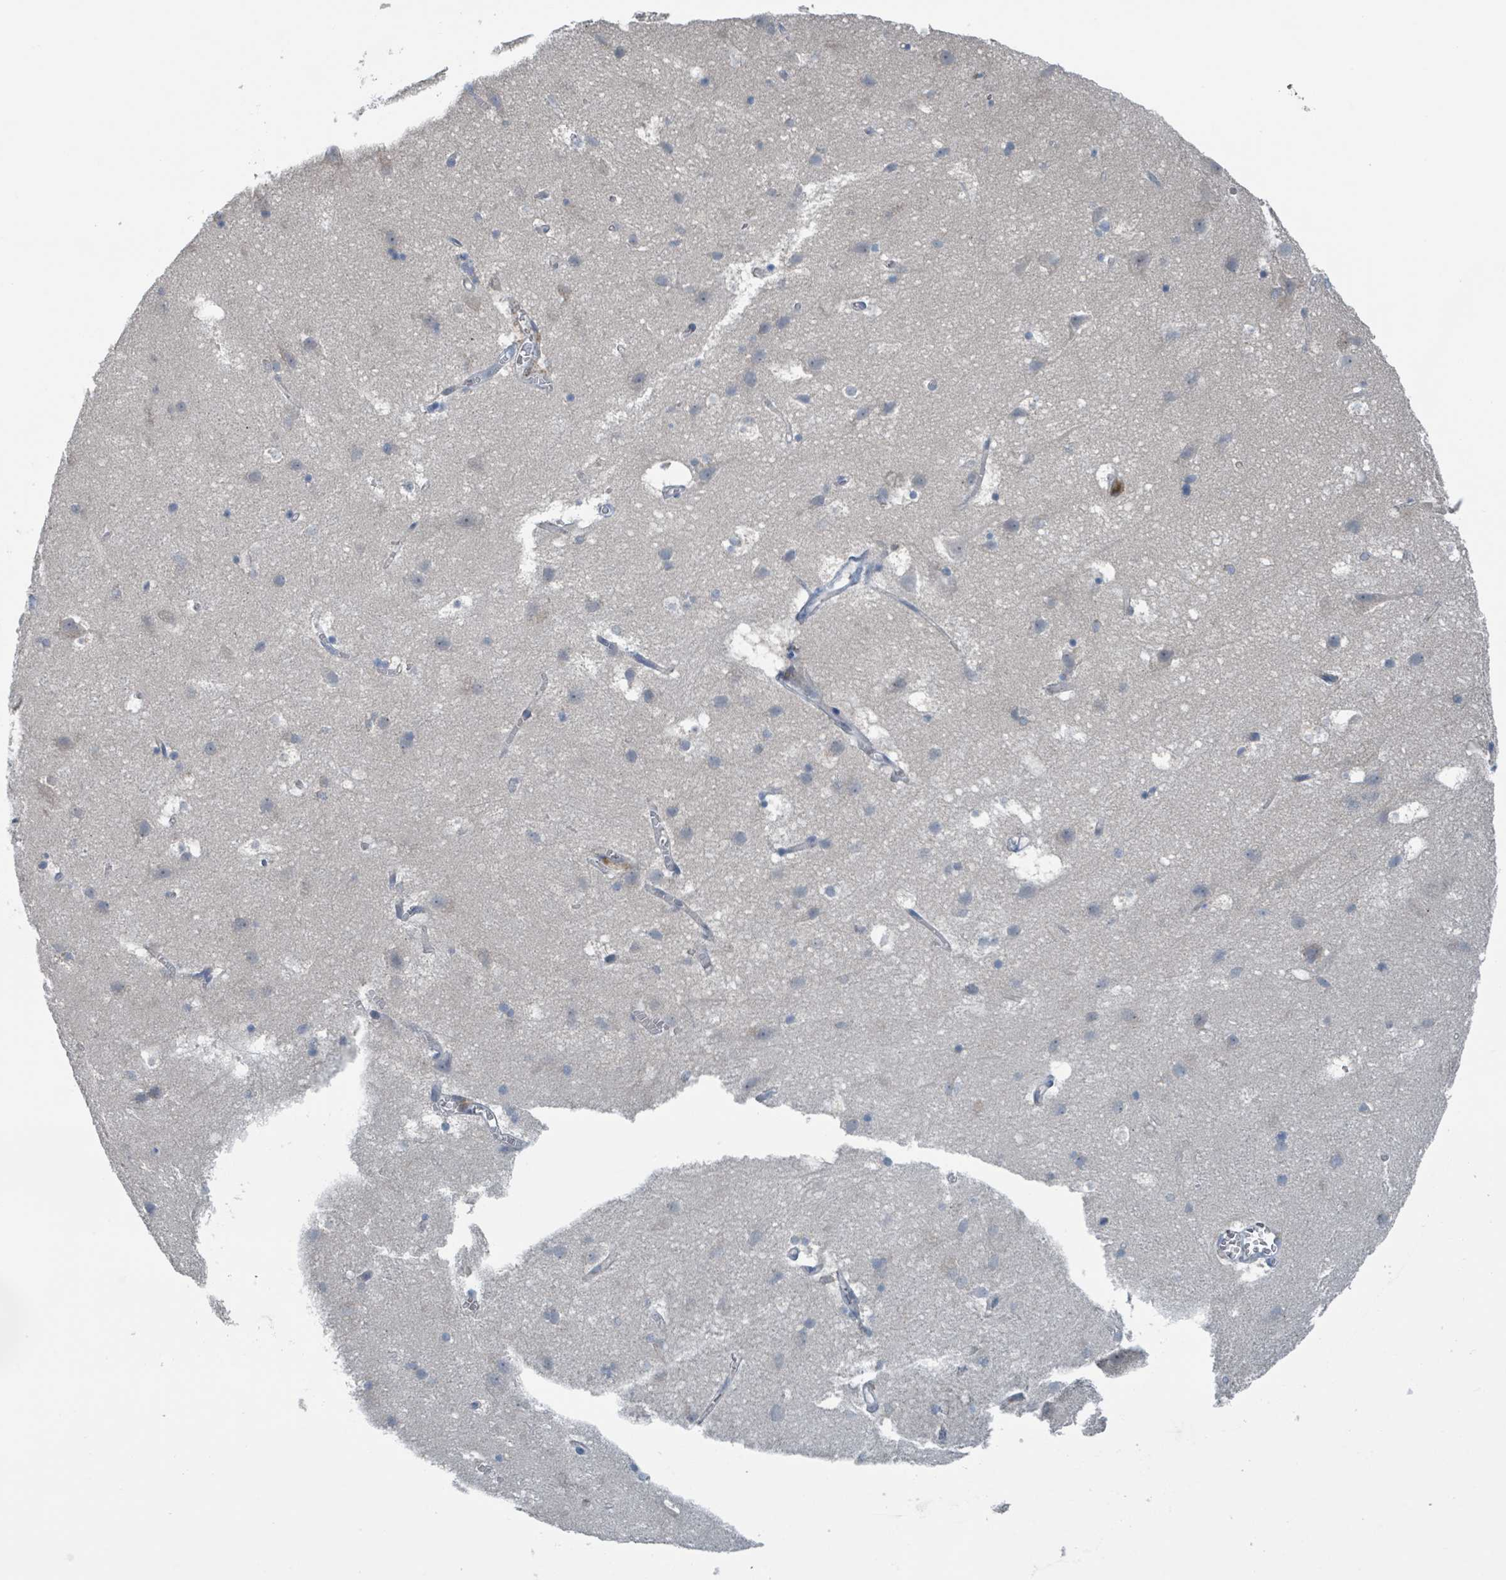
{"staining": {"intensity": "weak", "quantity": "25%-75%", "location": "cytoplasmic/membranous"}, "tissue": "cerebral cortex", "cell_type": "Endothelial cells", "image_type": "normal", "snomed": [{"axis": "morphology", "description": "Normal tissue, NOS"}, {"axis": "topography", "description": "Cerebral cortex"}], "caption": "A high-resolution image shows IHC staining of benign cerebral cortex, which shows weak cytoplasmic/membranous positivity in about 25%-75% of endothelial cells.", "gene": "ACBD4", "patient": {"sex": "male", "age": 54}}